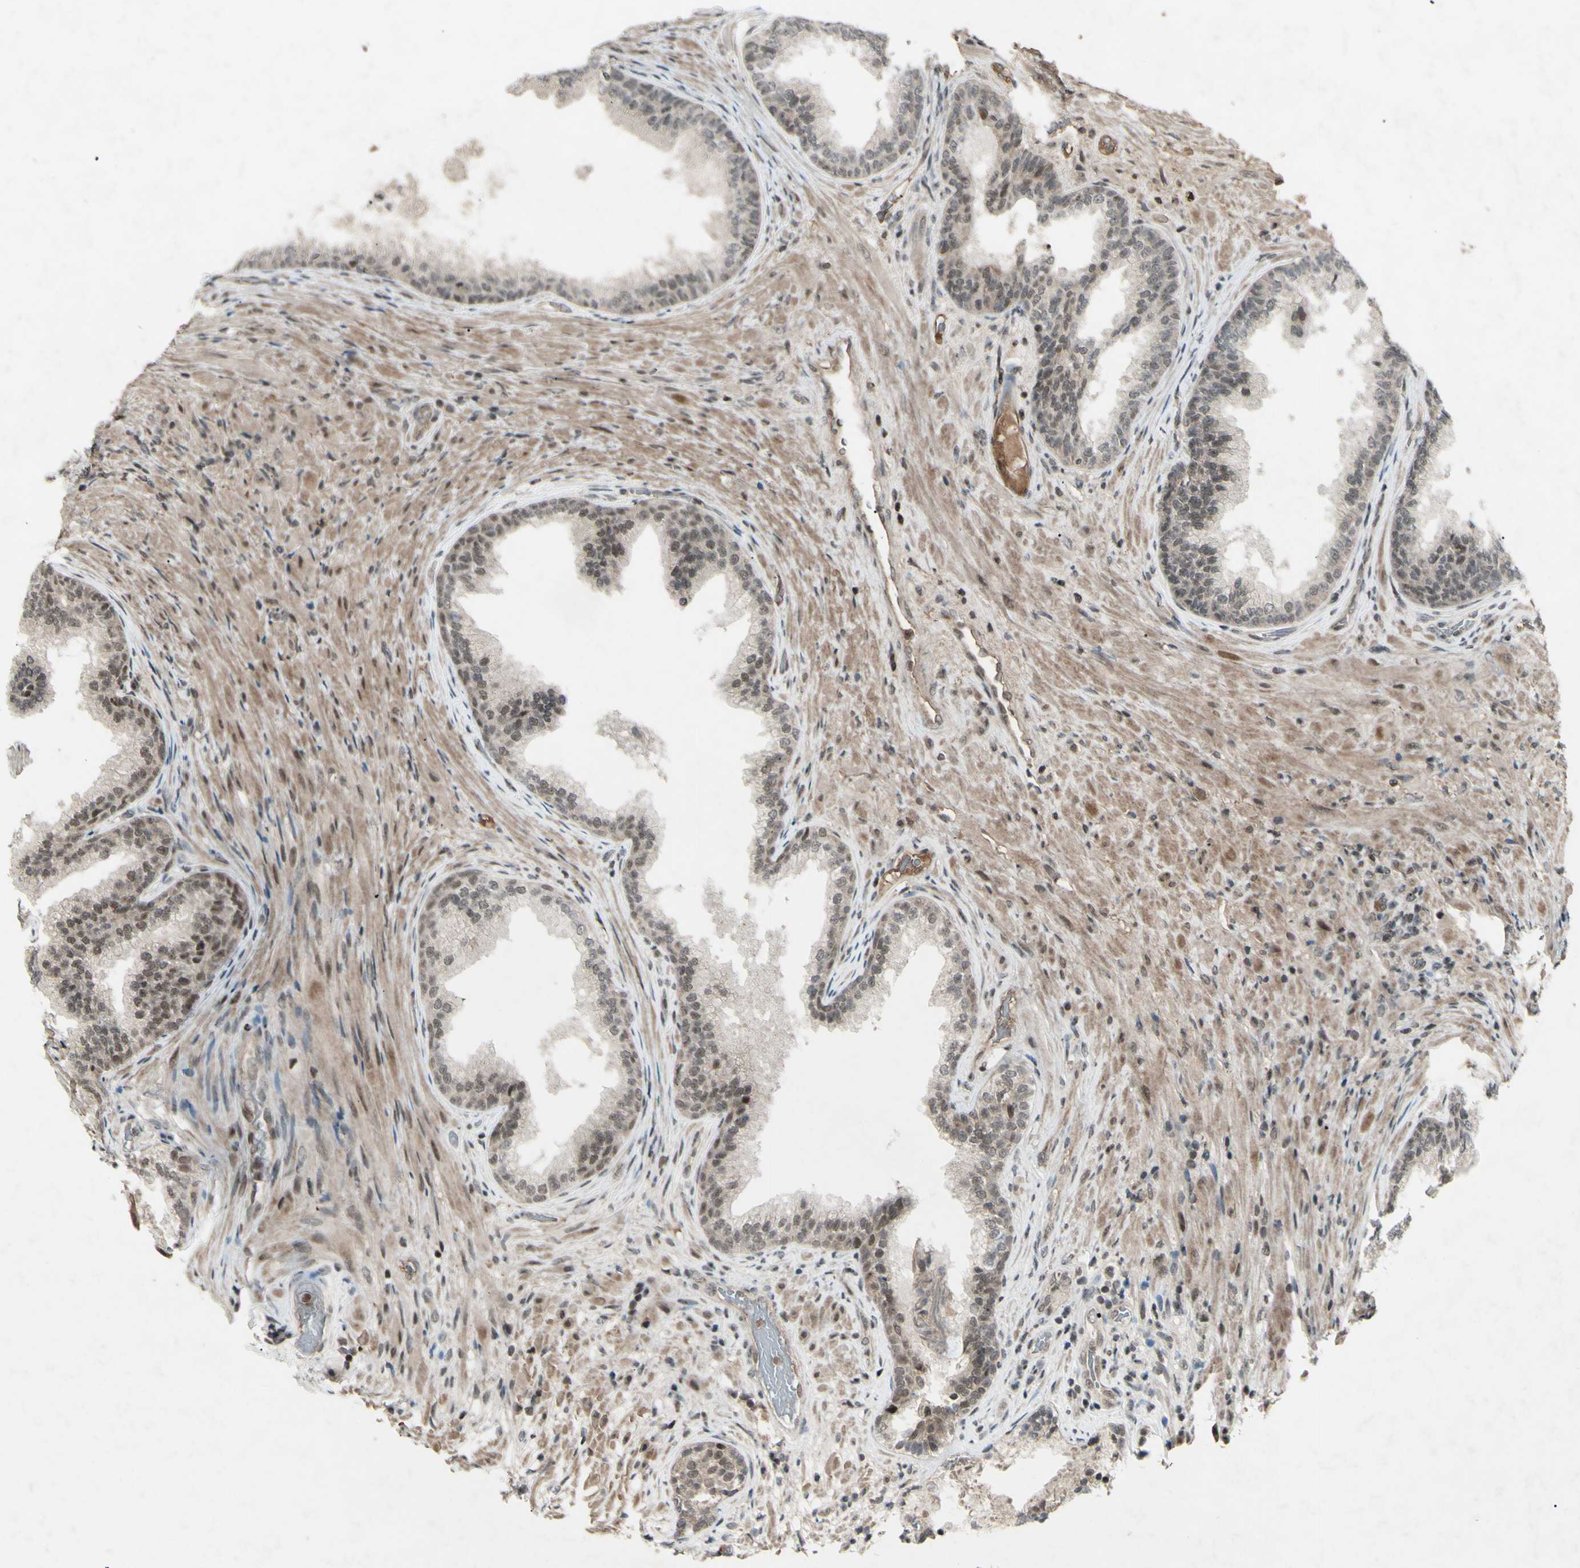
{"staining": {"intensity": "moderate", "quantity": "25%-75%", "location": "none"}, "tissue": "prostate", "cell_type": "Glandular cells", "image_type": "normal", "snomed": [{"axis": "morphology", "description": "Normal tissue, NOS"}, {"axis": "topography", "description": "Prostate"}], "caption": "The photomicrograph shows staining of normal prostate, revealing moderate None protein positivity (brown color) within glandular cells.", "gene": "SNW1", "patient": {"sex": "male", "age": 76}}